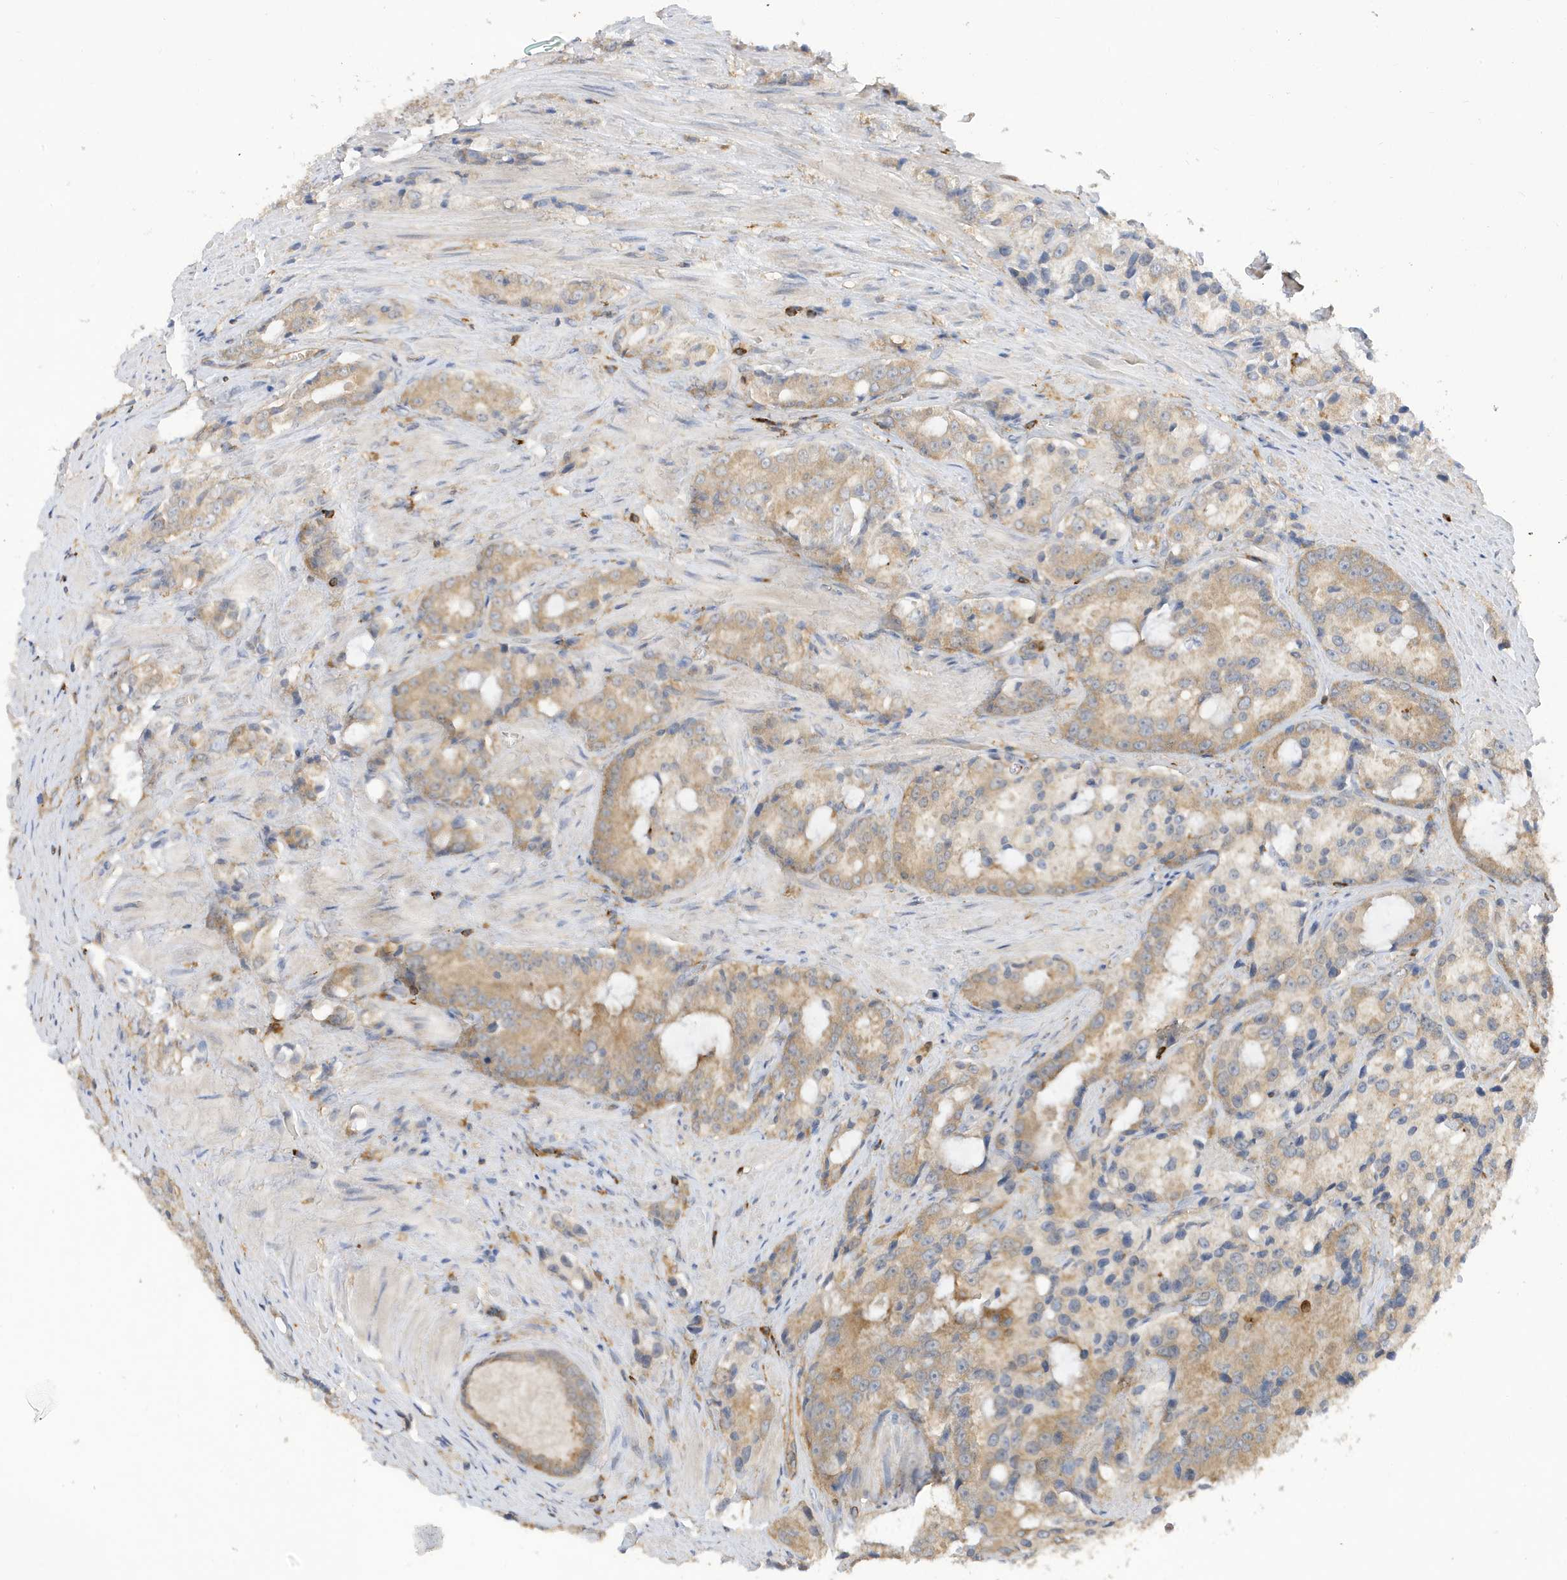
{"staining": {"intensity": "weak", "quantity": "25%-75%", "location": "cytoplasmic/membranous"}, "tissue": "prostate cancer", "cell_type": "Tumor cells", "image_type": "cancer", "snomed": [{"axis": "morphology", "description": "Adenocarcinoma, High grade"}, {"axis": "topography", "description": "Prostate"}], "caption": "Weak cytoplasmic/membranous staining for a protein is seen in approximately 25%-75% of tumor cells of prostate cancer (adenocarcinoma (high-grade)) using immunohistochemistry (IHC).", "gene": "PHACTR2", "patient": {"sex": "male", "age": 66}}